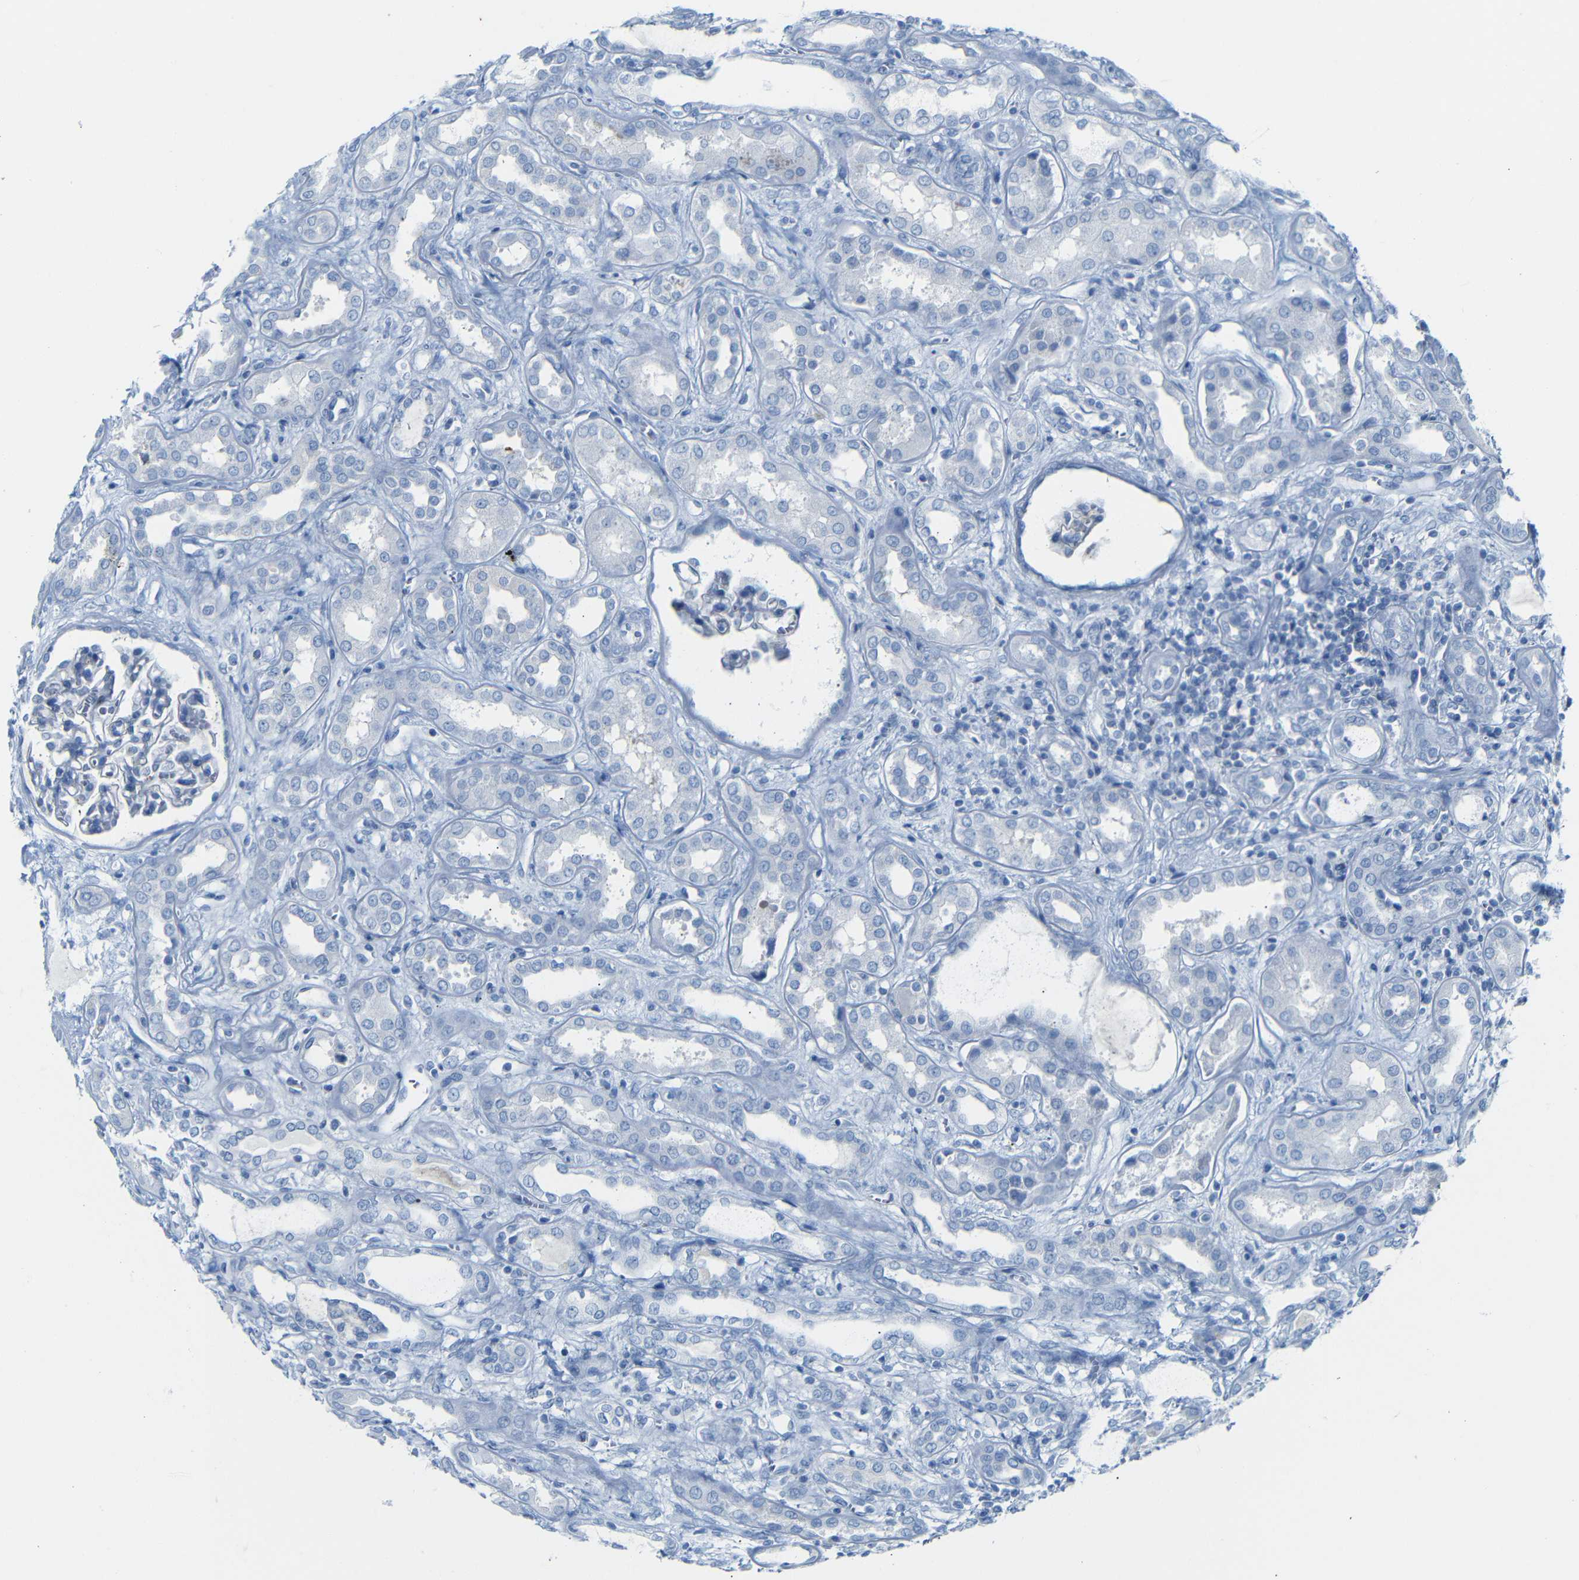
{"staining": {"intensity": "negative", "quantity": "none", "location": "none"}, "tissue": "kidney", "cell_type": "Cells in glomeruli", "image_type": "normal", "snomed": [{"axis": "morphology", "description": "Normal tissue, NOS"}, {"axis": "topography", "description": "Kidney"}], "caption": "Protein analysis of normal kidney displays no significant expression in cells in glomeruli.", "gene": "FCRL1", "patient": {"sex": "male", "age": 59}}